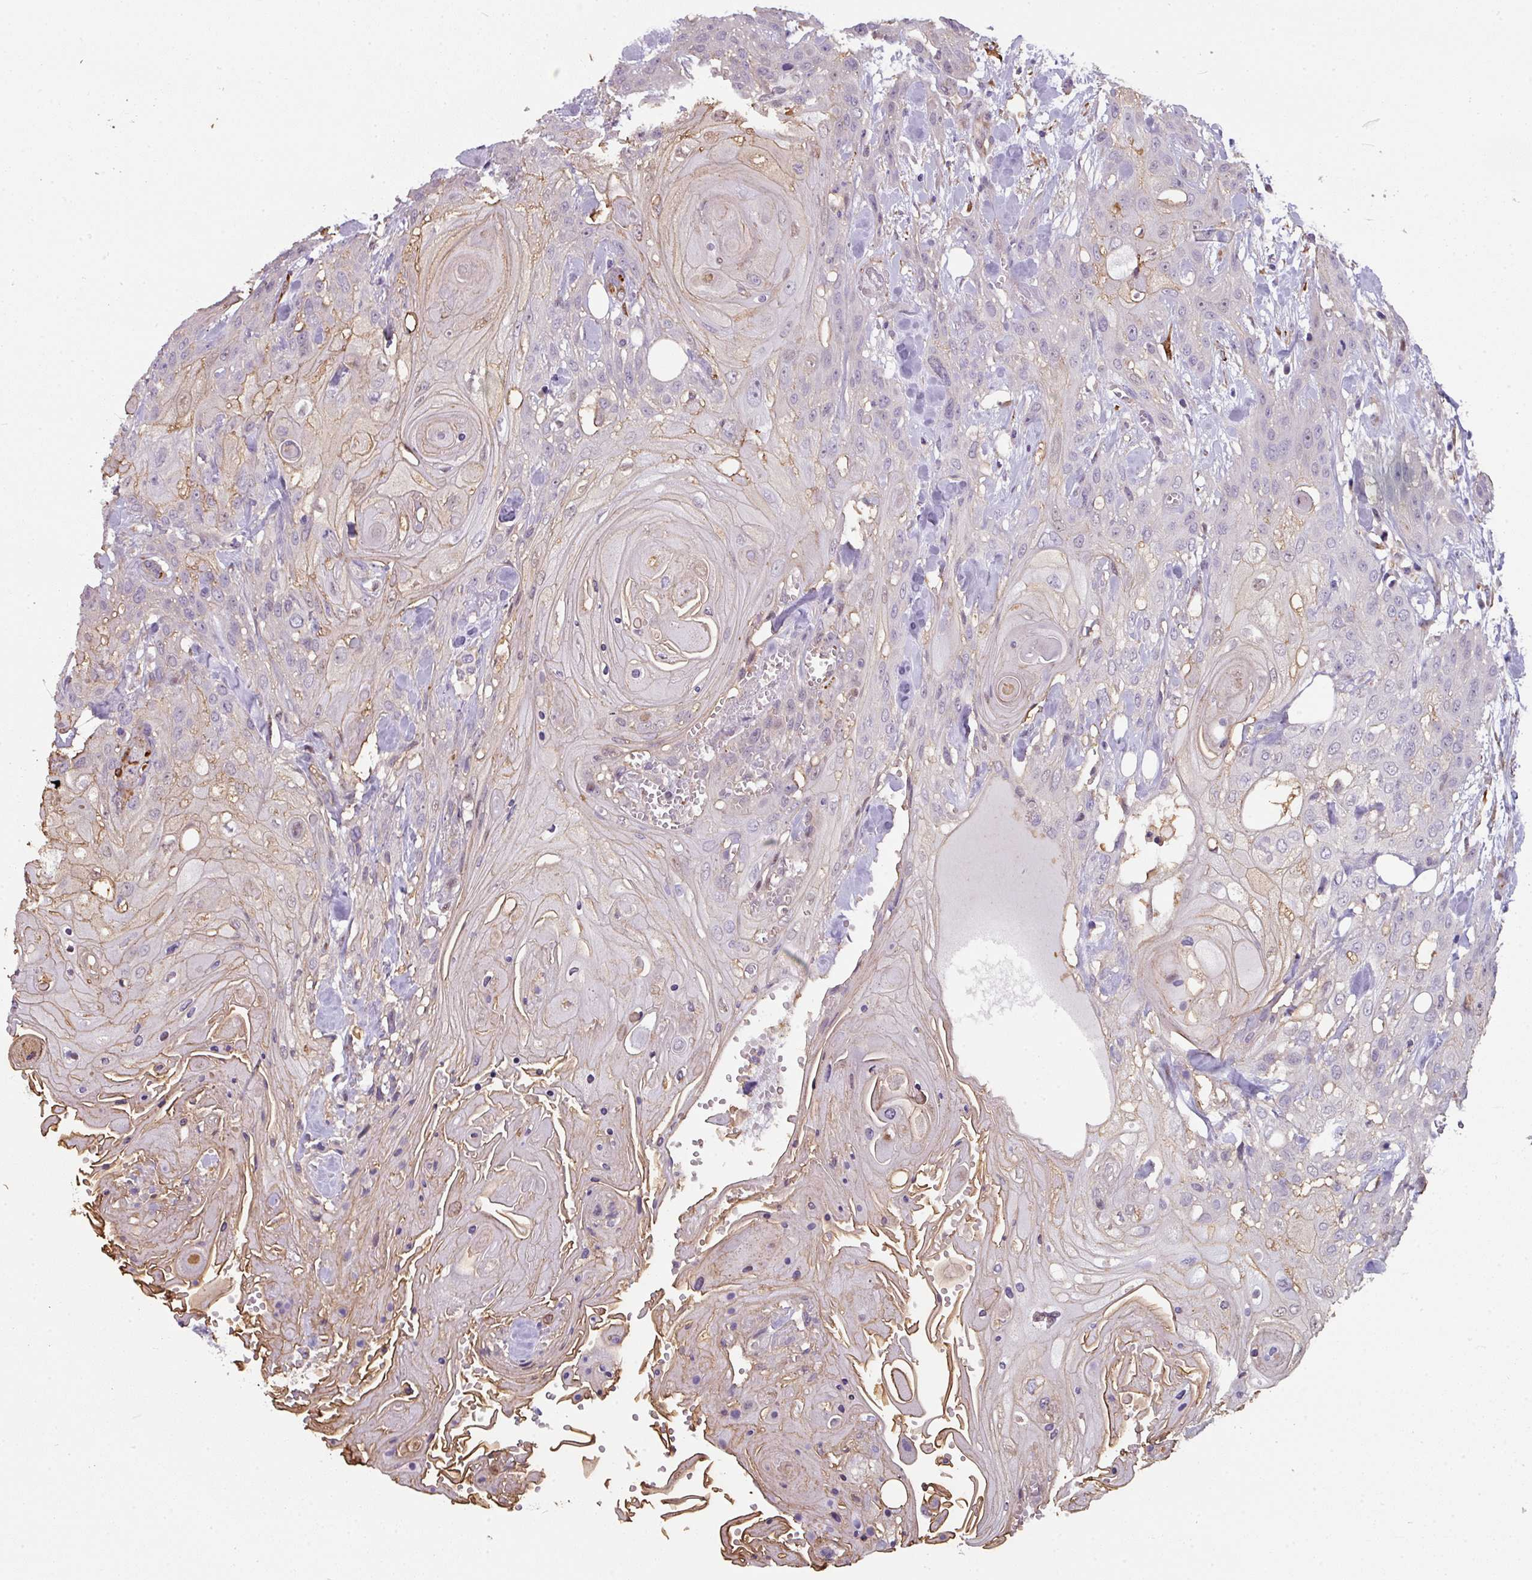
{"staining": {"intensity": "negative", "quantity": "none", "location": "none"}, "tissue": "head and neck cancer", "cell_type": "Tumor cells", "image_type": "cancer", "snomed": [{"axis": "morphology", "description": "Squamous cell carcinoma, NOS"}, {"axis": "topography", "description": "Head-Neck"}], "caption": "This is a image of immunohistochemistry (IHC) staining of head and neck cancer, which shows no expression in tumor cells.", "gene": "BEND5", "patient": {"sex": "female", "age": 43}}